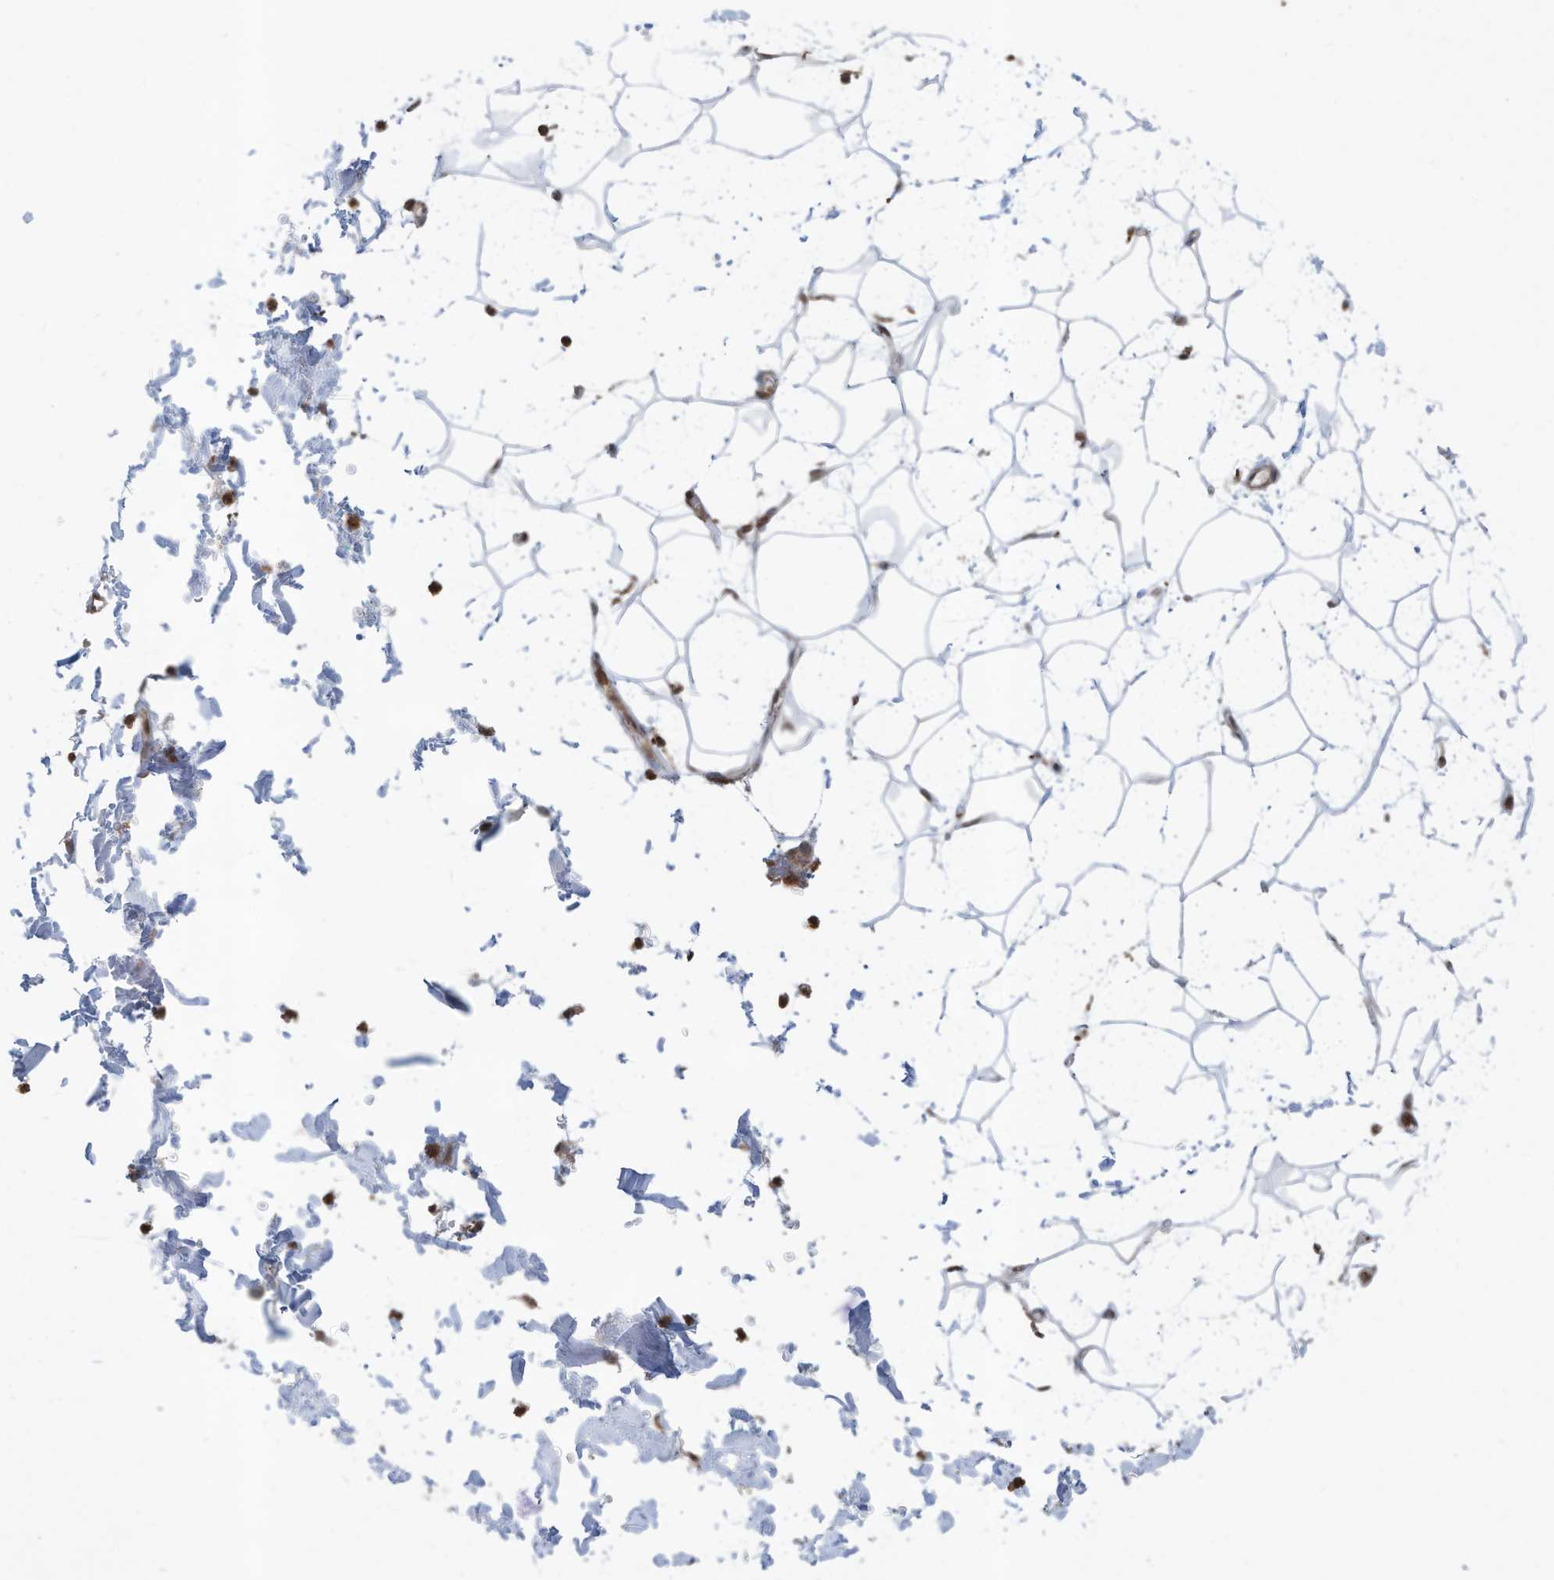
{"staining": {"intensity": "negative", "quantity": "none", "location": "none"}, "tissue": "adipose tissue", "cell_type": "Adipocytes", "image_type": "normal", "snomed": [{"axis": "morphology", "description": "Normal tissue, NOS"}, {"axis": "topography", "description": "Soft tissue"}], "caption": "This is a histopathology image of immunohistochemistry (IHC) staining of benign adipose tissue, which shows no expression in adipocytes. Brightfield microscopy of immunohistochemistry stained with DAB (3,3'-diaminobenzidine) (brown) and hematoxylin (blue), captured at high magnification.", "gene": "REPIN1", "patient": {"sex": "male", "age": 72}}